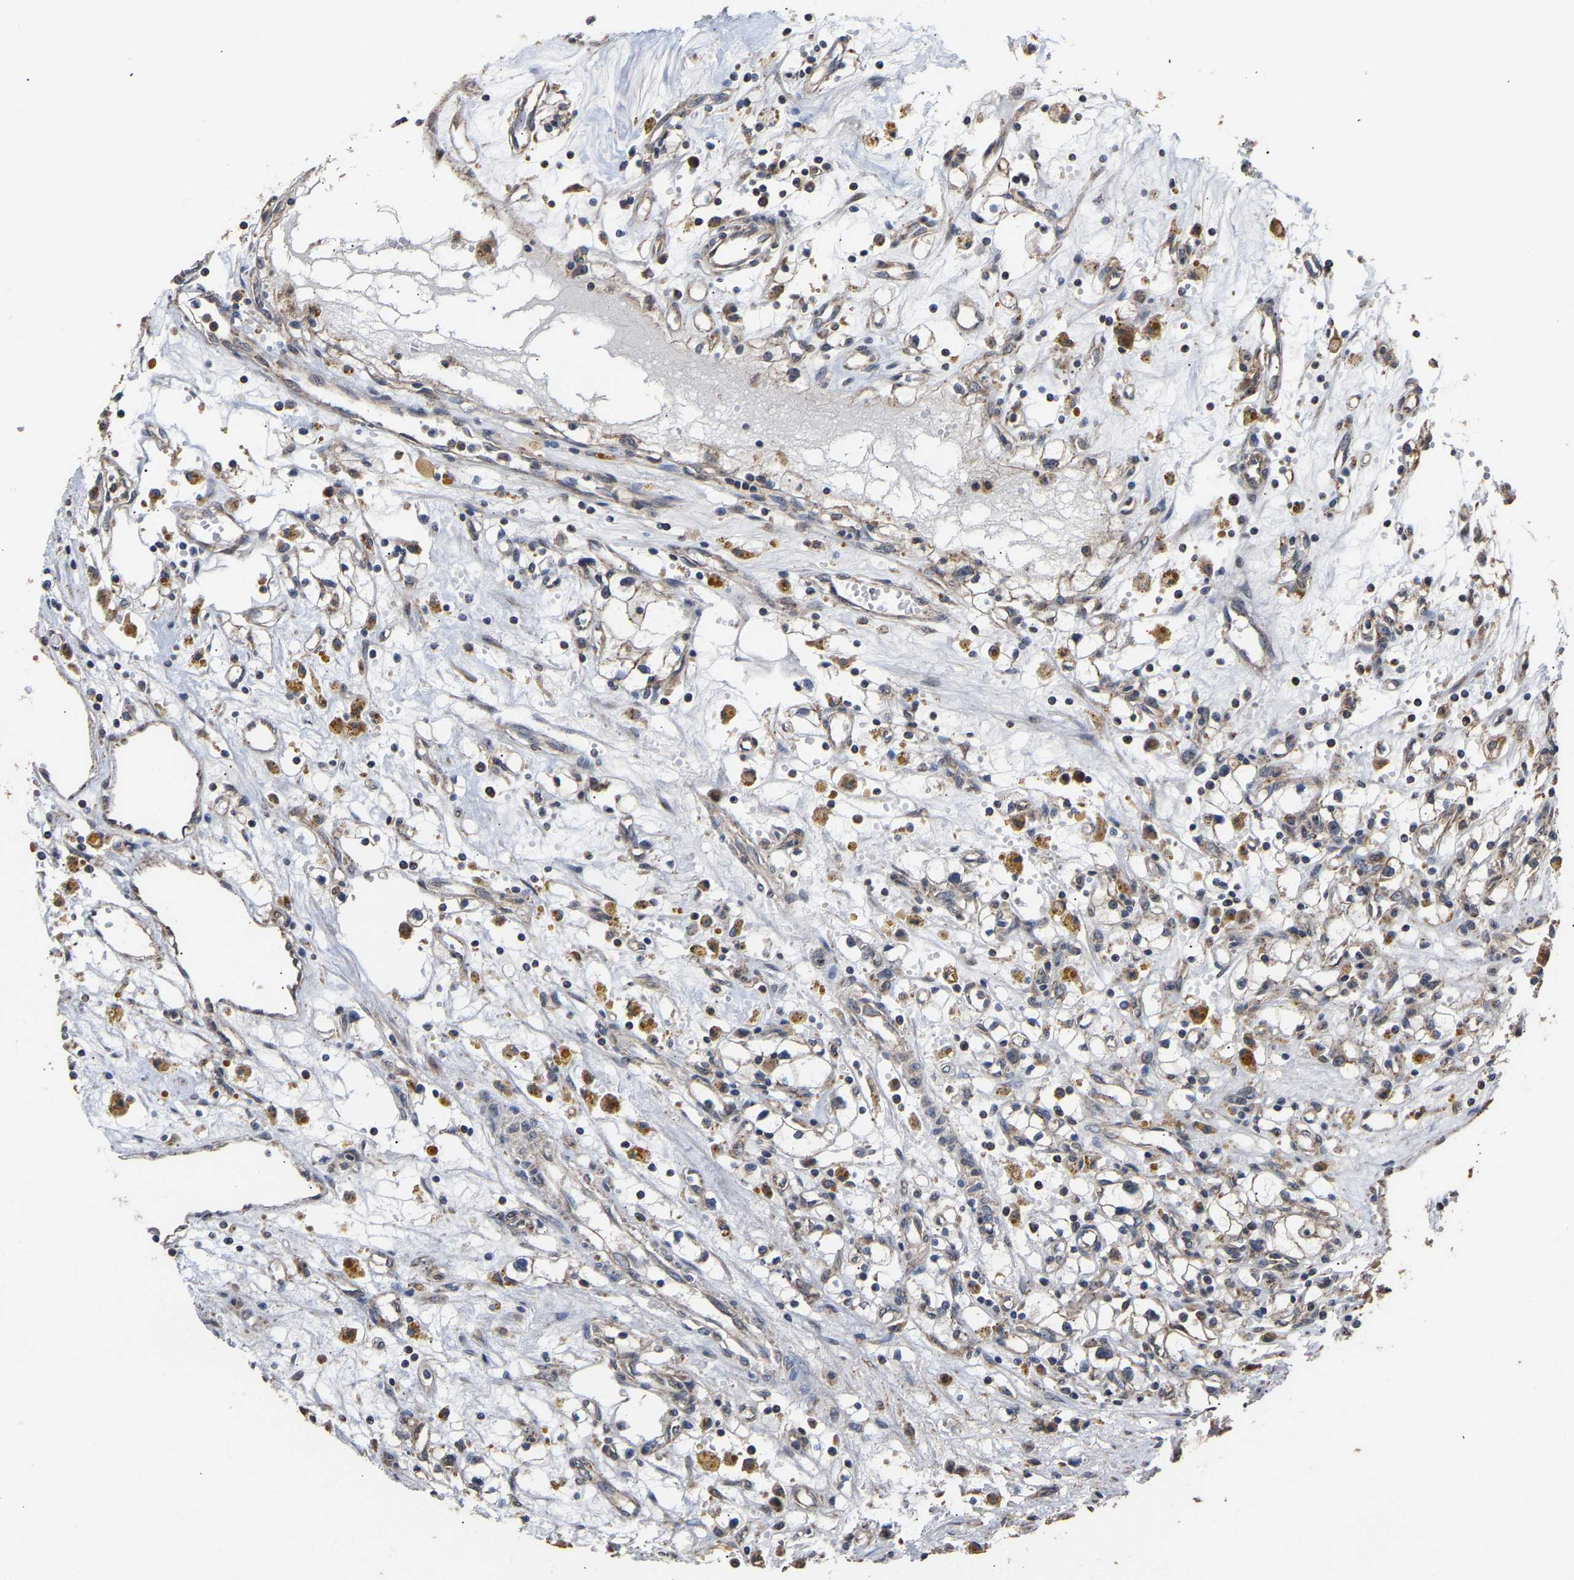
{"staining": {"intensity": "weak", "quantity": "<25%", "location": "cytoplasmic/membranous"}, "tissue": "renal cancer", "cell_type": "Tumor cells", "image_type": "cancer", "snomed": [{"axis": "morphology", "description": "Adenocarcinoma, NOS"}, {"axis": "topography", "description": "Kidney"}], "caption": "Immunohistochemical staining of renal cancer (adenocarcinoma) demonstrates no significant positivity in tumor cells.", "gene": "ZNF26", "patient": {"sex": "male", "age": 56}}